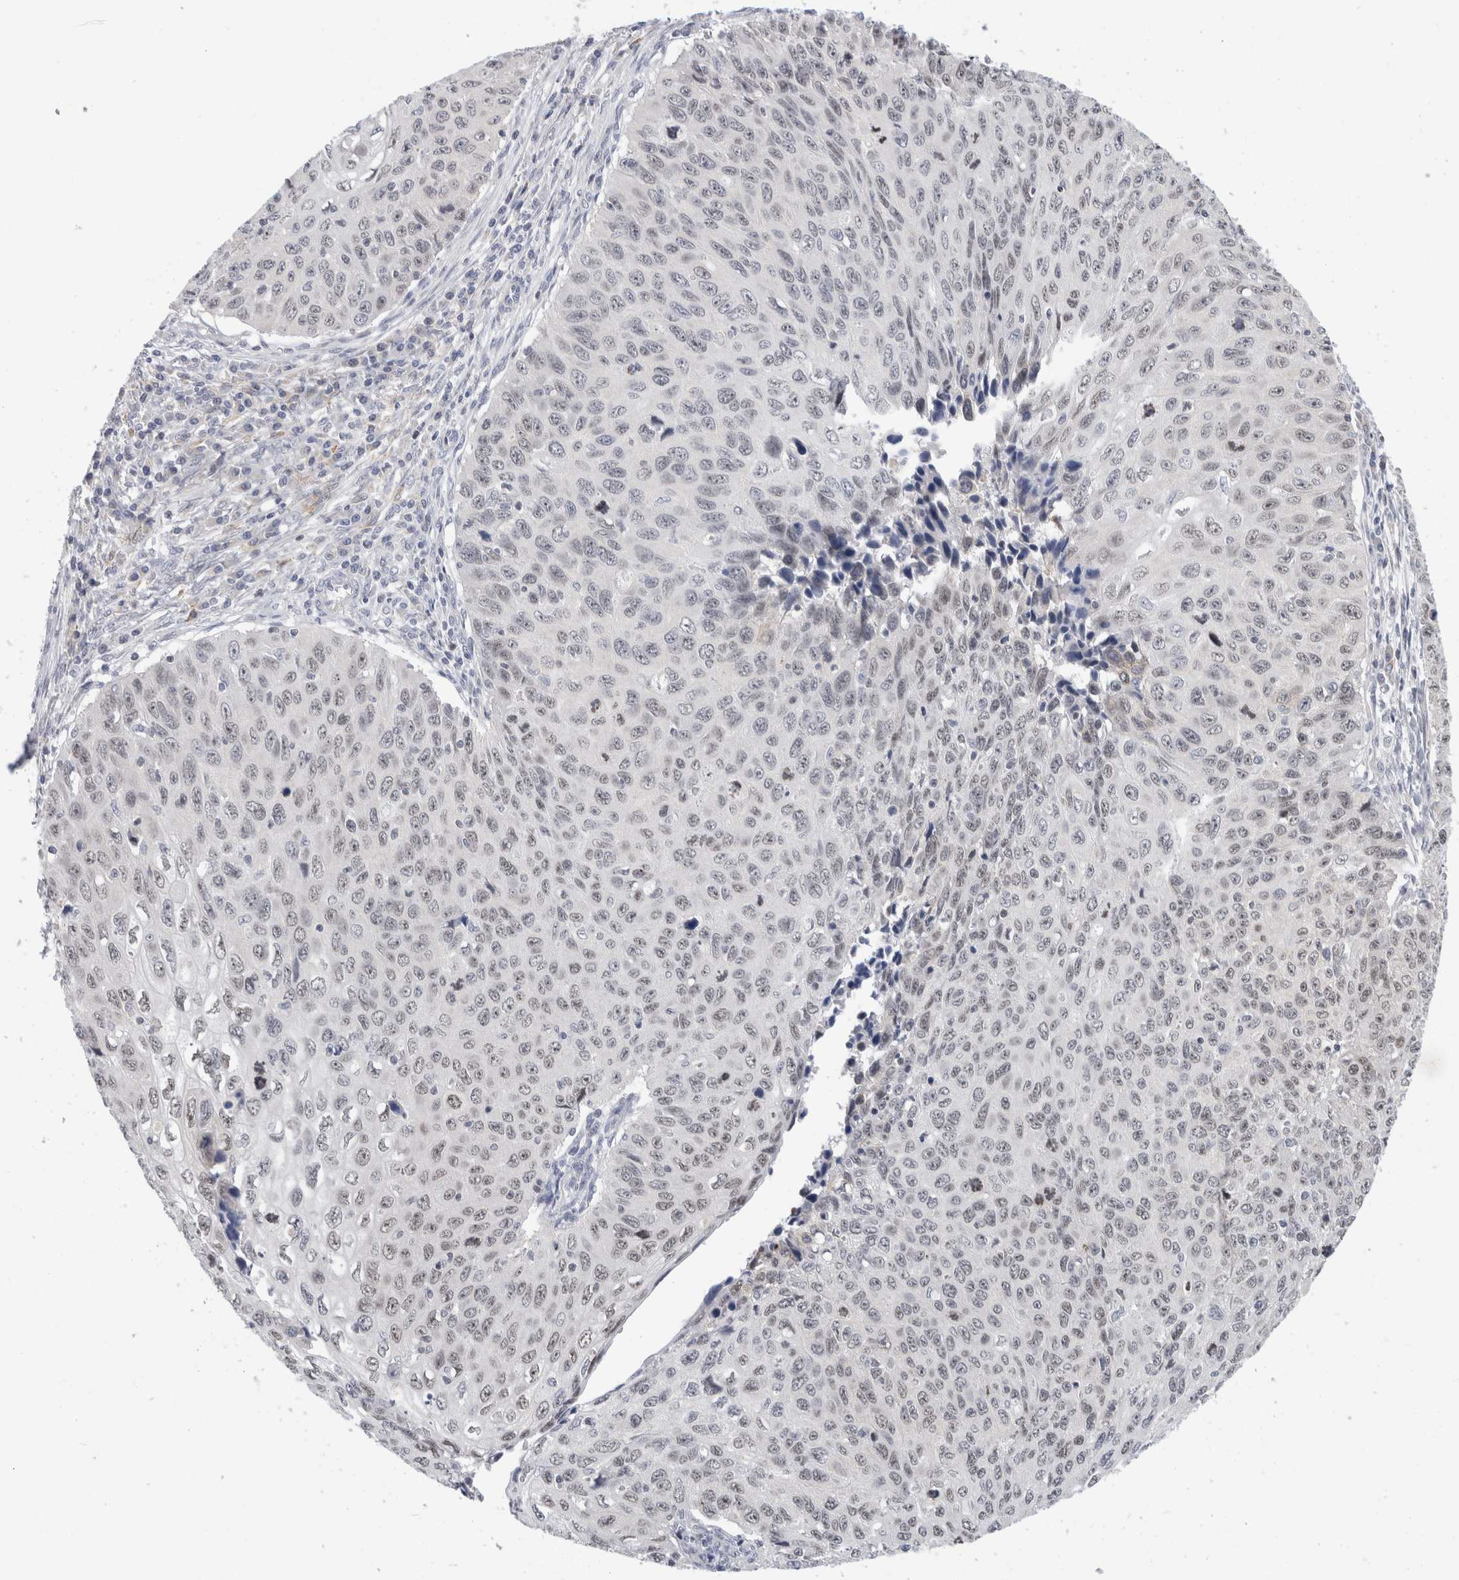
{"staining": {"intensity": "weak", "quantity": "25%-75%", "location": "nuclear"}, "tissue": "cervical cancer", "cell_type": "Tumor cells", "image_type": "cancer", "snomed": [{"axis": "morphology", "description": "Squamous cell carcinoma, NOS"}, {"axis": "topography", "description": "Cervix"}], "caption": "IHC histopathology image of neoplastic tissue: human cervical cancer (squamous cell carcinoma) stained using immunohistochemistry (IHC) exhibits low levels of weak protein expression localized specifically in the nuclear of tumor cells, appearing as a nuclear brown color.", "gene": "SYTL5", "patient": {"sex": "female", "age": 53}}